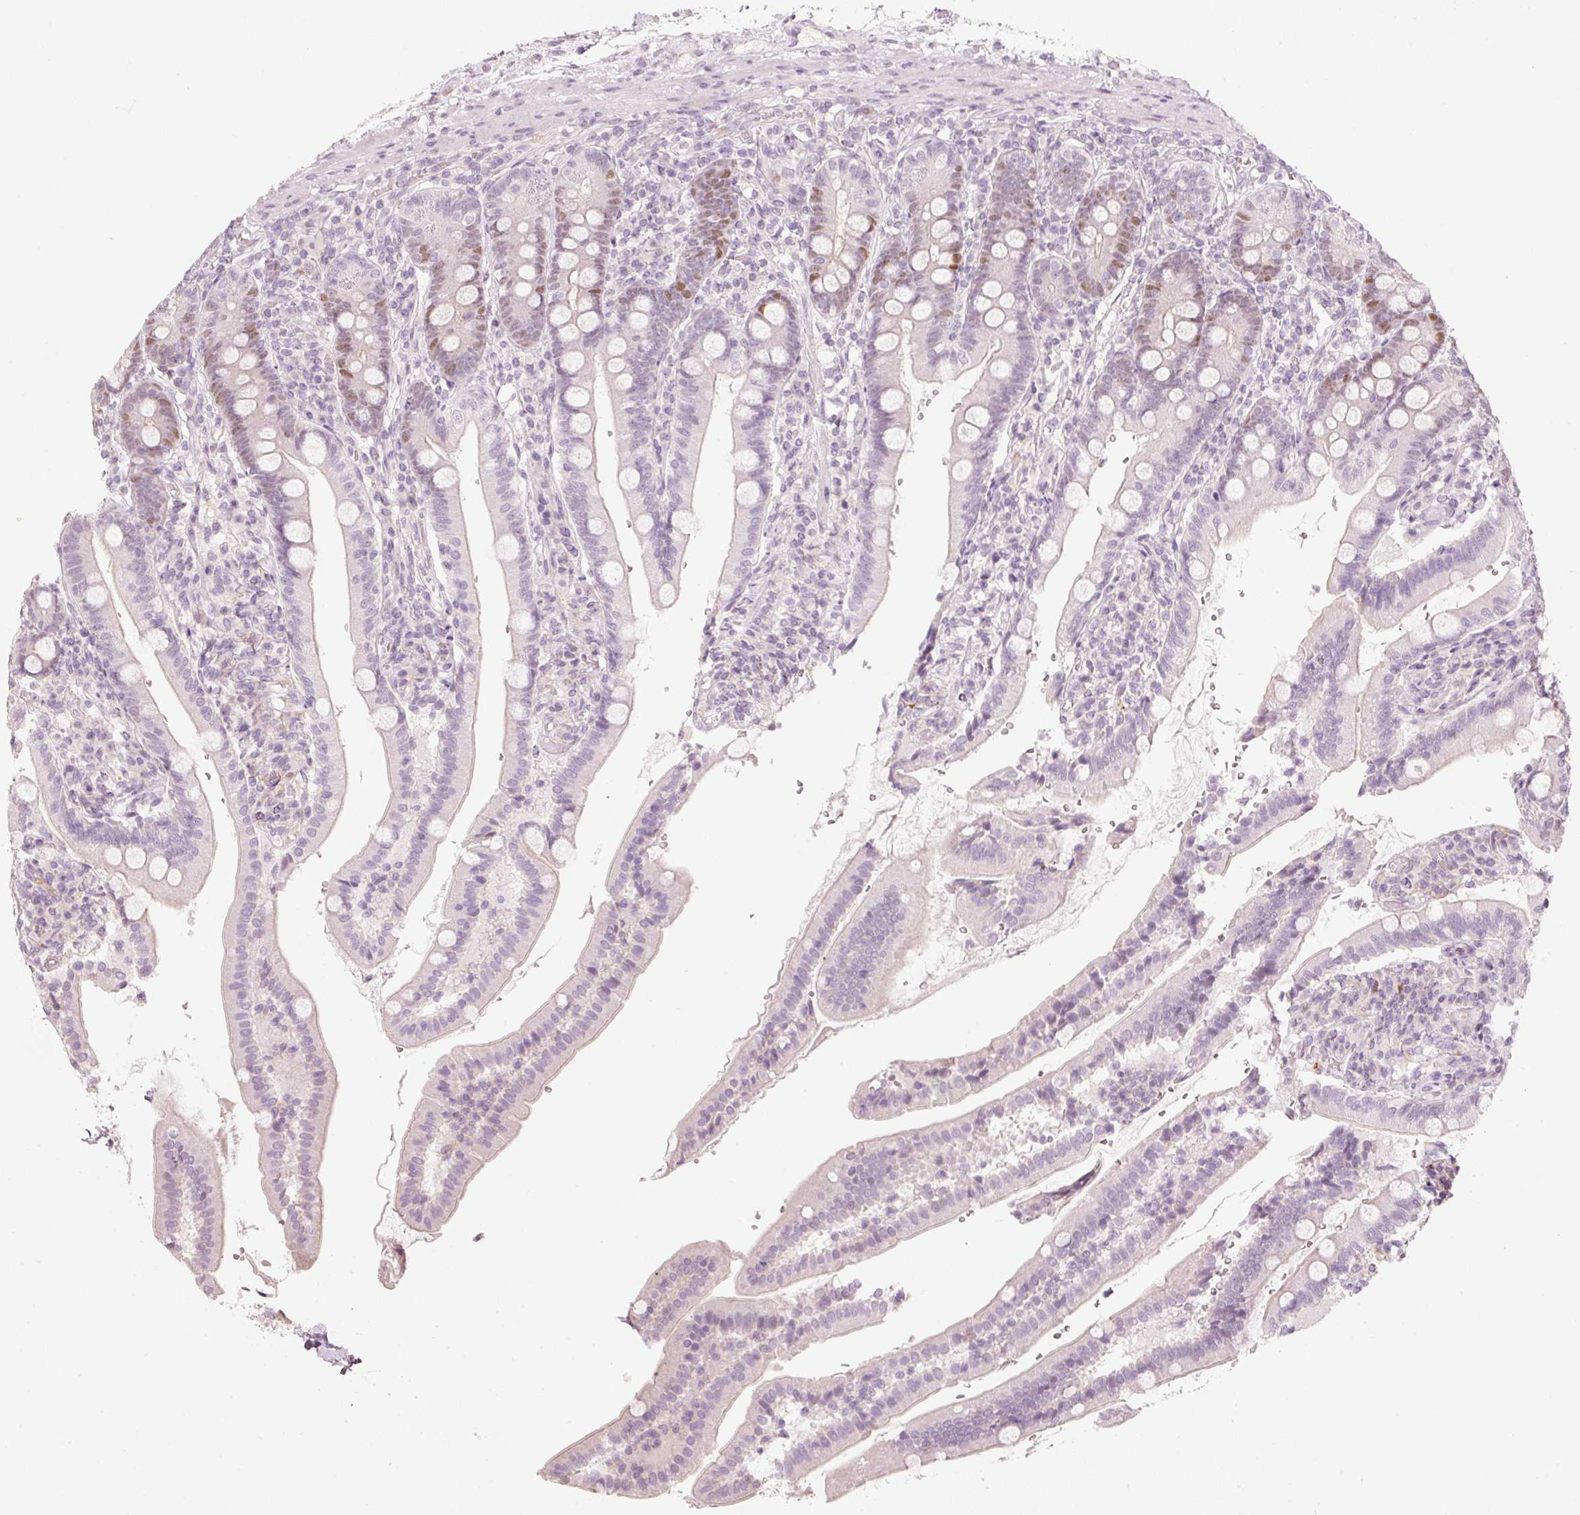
{"staining": {"intensity": "moderate", "quantity": "<25%", "location": "nuclear"}, "tissue": "duodenum", "cell_type": "Glandular cells", "image_type": "normal", "snomed": [{"axis": "morphology", "description": "Normal tissue, NOS"}, {"axis": "topography", "description": "Duodenum"}], "caption": "A high-resolution histopathology image shows IHC staining of normal duodenum, which displays moderate nuclear expression in approximately <25% of glandular cells.", "gene": "TREX2", "patient": {"sex": "female", "age": 67}}